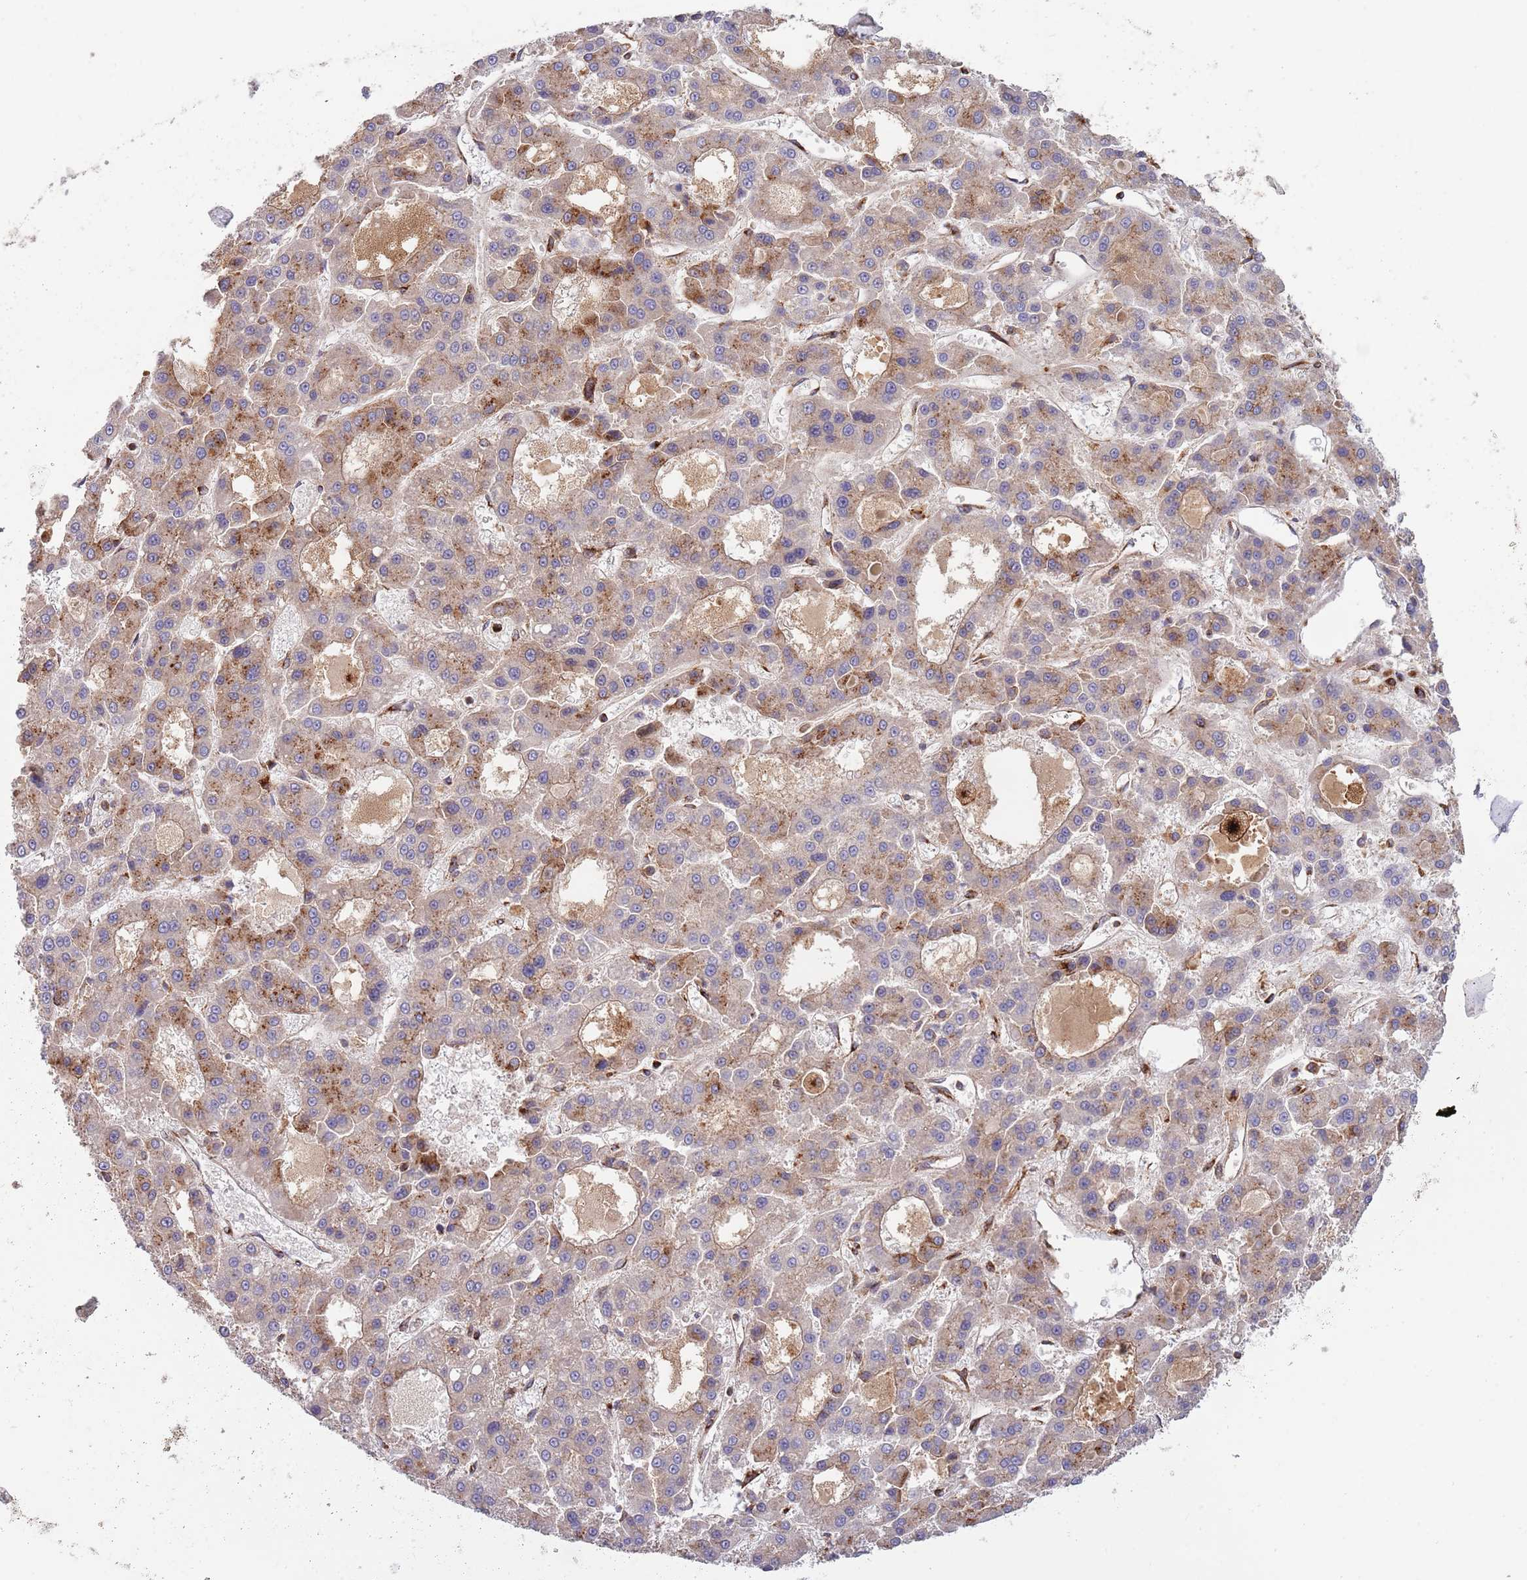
{"staining": {"intensity": "moderate", "quantity": "<25%", "location": "cytoplasmic/membranous"}, "tissue": "liver cancer", "cell_type": "Tumor cells", "image_type": "cancer", "snomed": [{"axis": "morphology", "description": "Carcinoma, Hepatocellular, NOS"}, {"axis": "topography", "description": "Liver"}], "caption": "A brown stain labels moderate cytoplasmic/membranous staining of a protein in human liver cancer (hepatocellular carcinoma) tumor cells.", "gene": "BTBD7", "patient": {"sex": "male", "age": 70}}